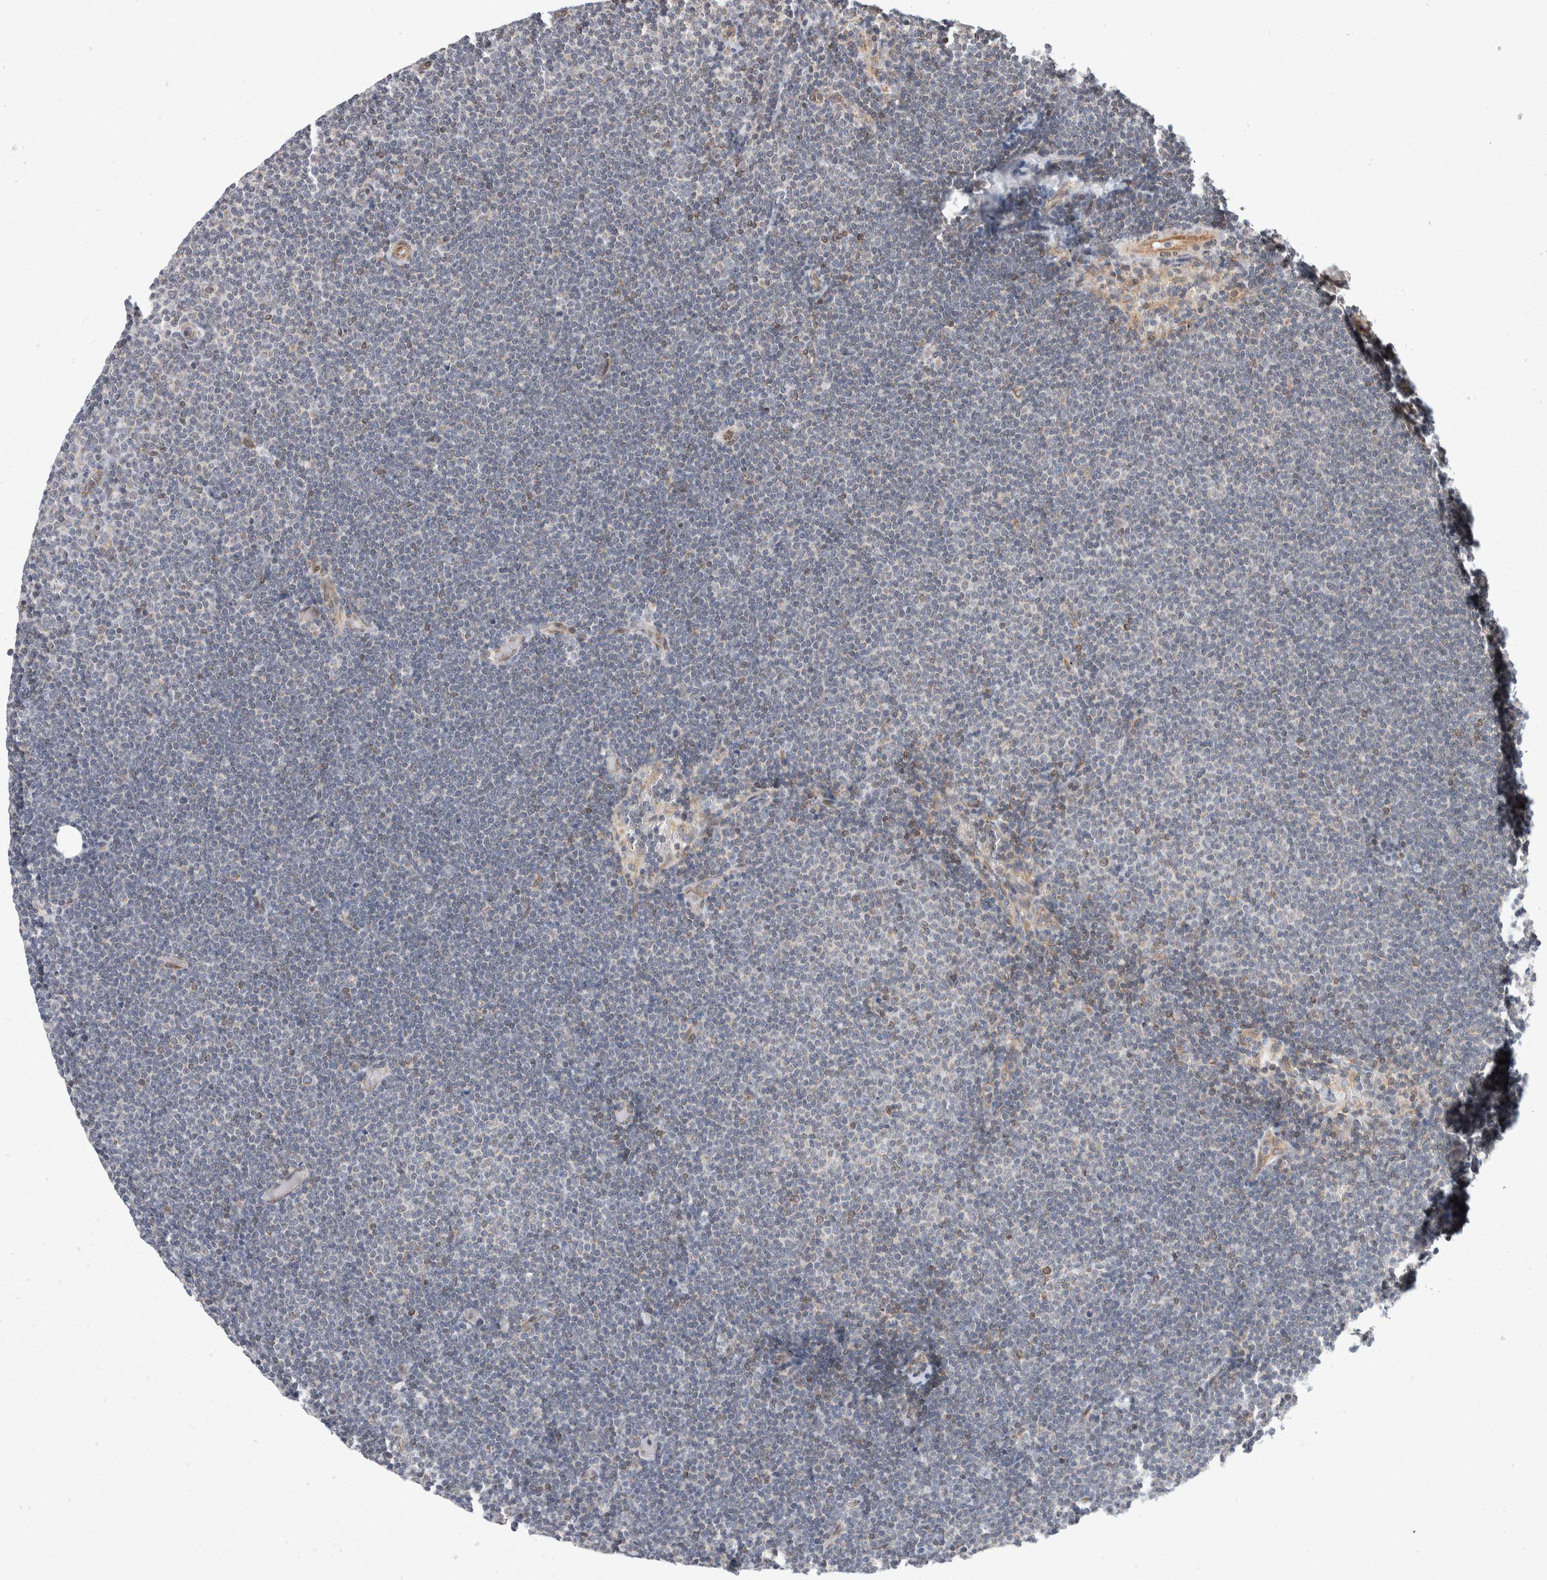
{"staining": {"intensity": "negative", "quantity": "none", "location": "none"}, "tissue": "lymphoma", "cell_type": "Tumor cells", "image_type": "cancer", "snomed": [{"axis": "morphology", "description": "Malignant lymphoma, non-Hodgkin's type, Low grade"}, {"axis": "topography", "description": "Lymph node"}], "caption": "Low-grade malignant lymphoma, non-Hodgkin's type stained for a protein using immunohistochemistry (IHC) reveals no positivity tumor cells.", "gene": "TMEM245", "patient": {"sex": "female", "age": 53}}